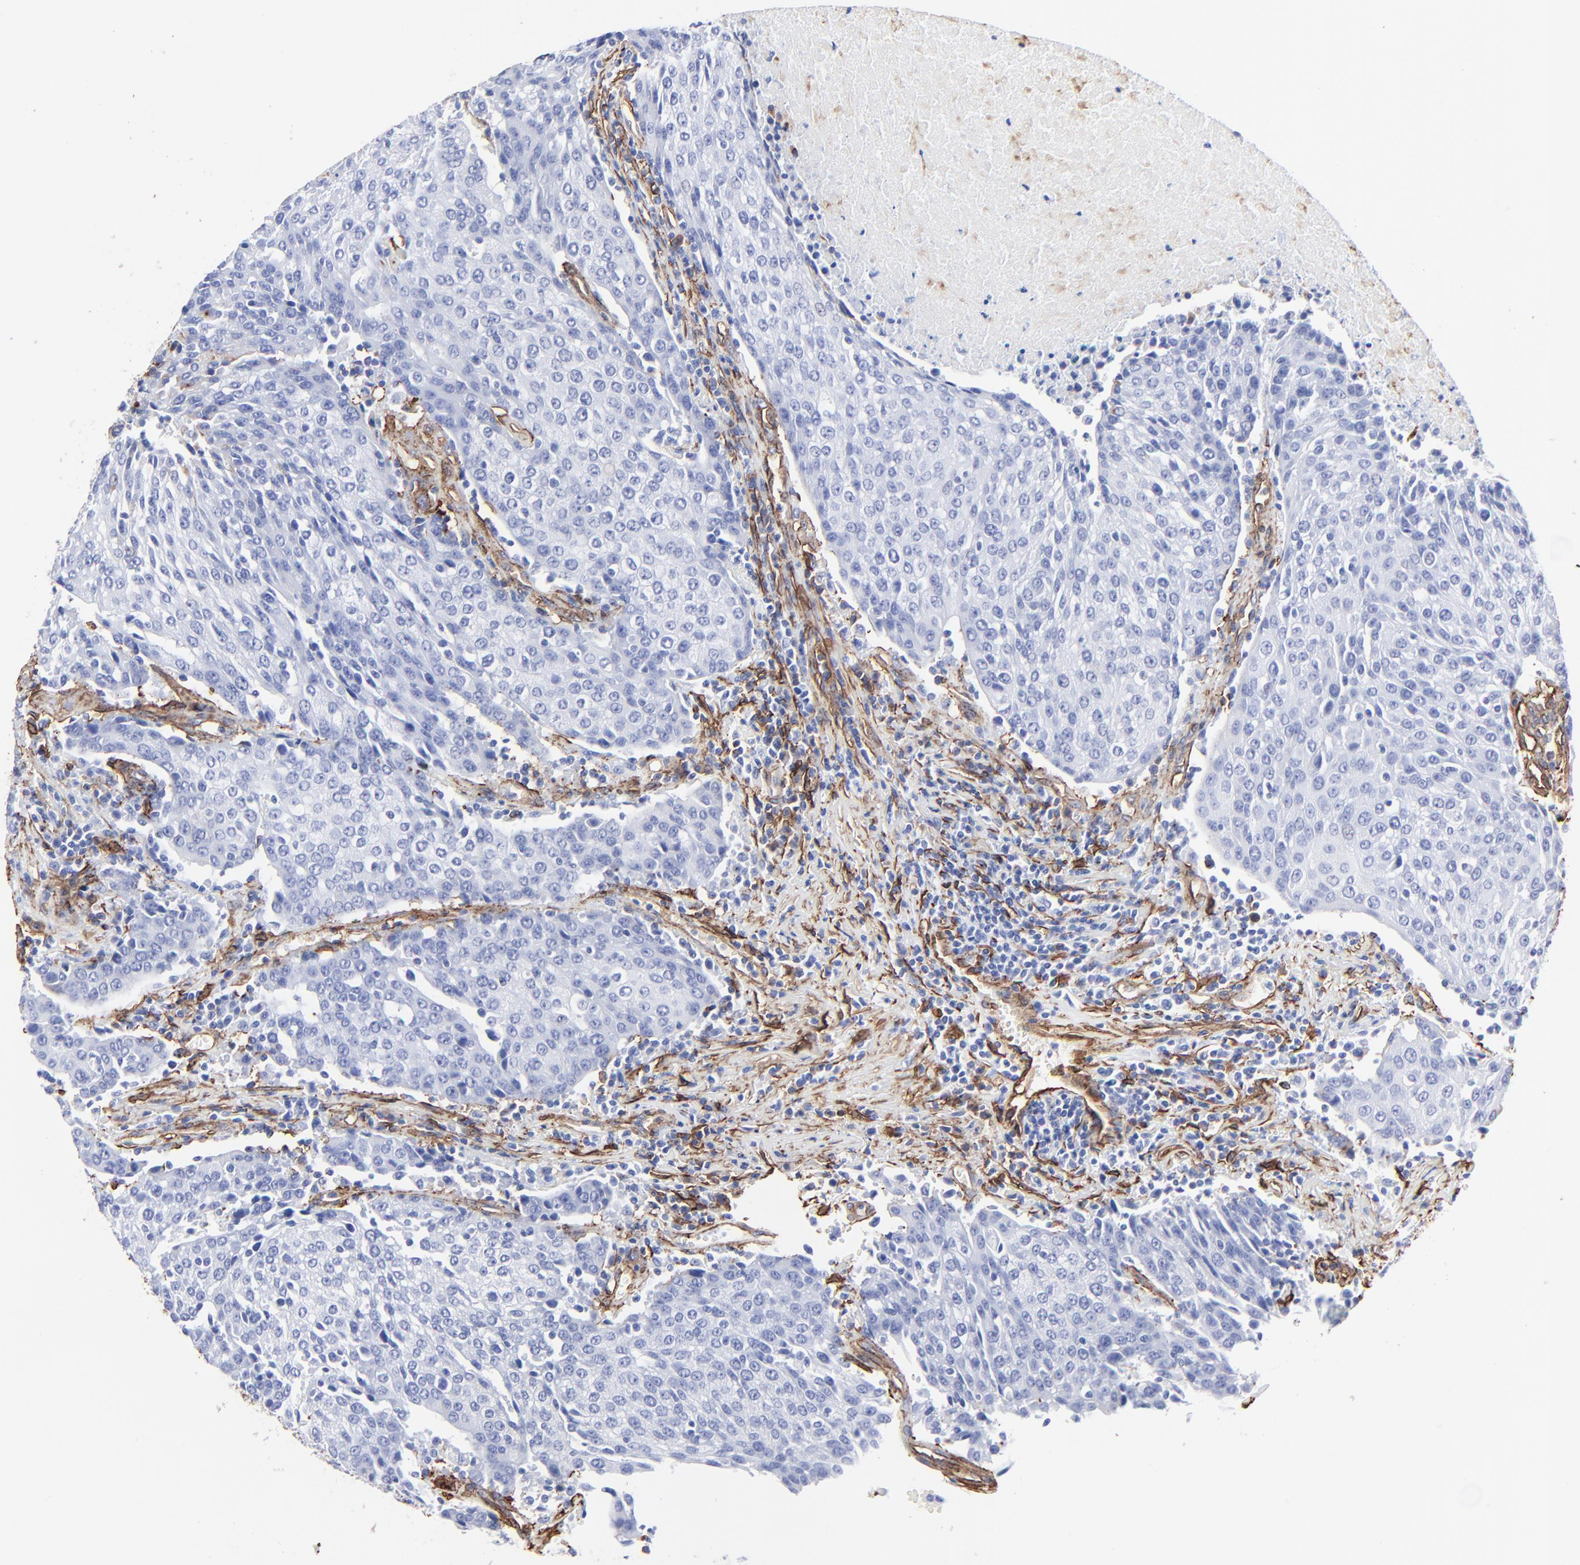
{"staining": {"intensity": "negative", "quantity": "none", "location": "none"}, "tissue": "urothelial cancer", "cell_type": "Tumor cells", "image_type": "cancer", "snomed": [{"axis": "morphology", "description": "Urothelial carcinoma, High grade"}, {"axis": "topography", "description": "Urinary bladder"}], "caption": "Immunohistochemistry (IHC) photomicrograph of urothelial carcinoma (high-grade) stained for a protein (brown), which shows no positivity in tumor cells.", "gene": "CAV1", "patient": {"sex": "female", "age": 85}}